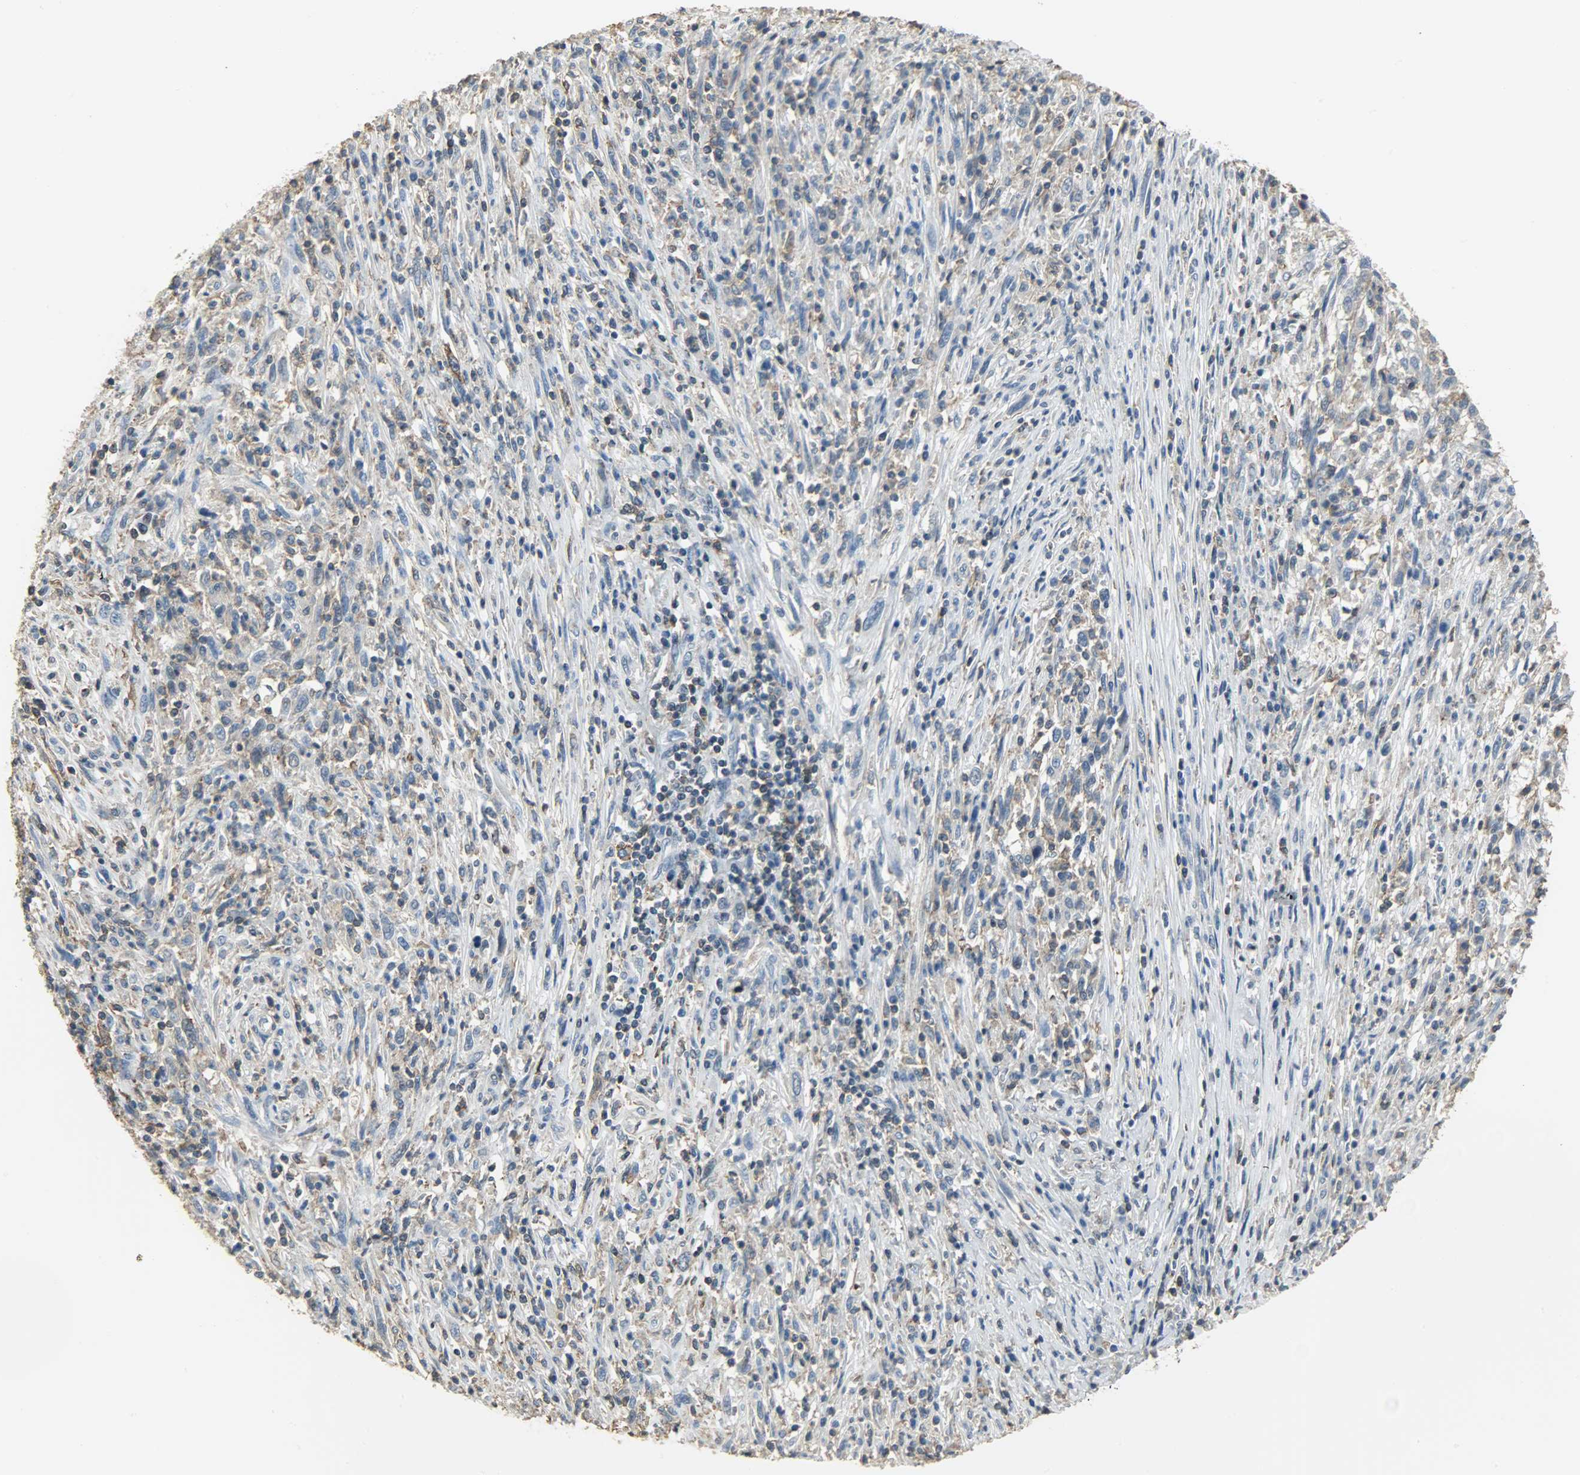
{"staining": {"intensity": "weak", "quantity": ">75%", "location": "cytoplasmic/membranous"}, "tissue": "melanoma", "cell_type": "Tumor cells", "image_type": "cancer", "snomed": [{"axis": "morphology", "description": "Malignant melanoma, Metastatic site"}, {"axis": "topography", "description": "Lymph node"}], "caption": "Brown immunohistochemical staining in malignant melanoma (metastatic site) shows weak cytoplasmic/membranous staining in approximately >75% of tumor cells.", "gene": "DNAJA4", "patient": {"sex": "male", "age": 61}}